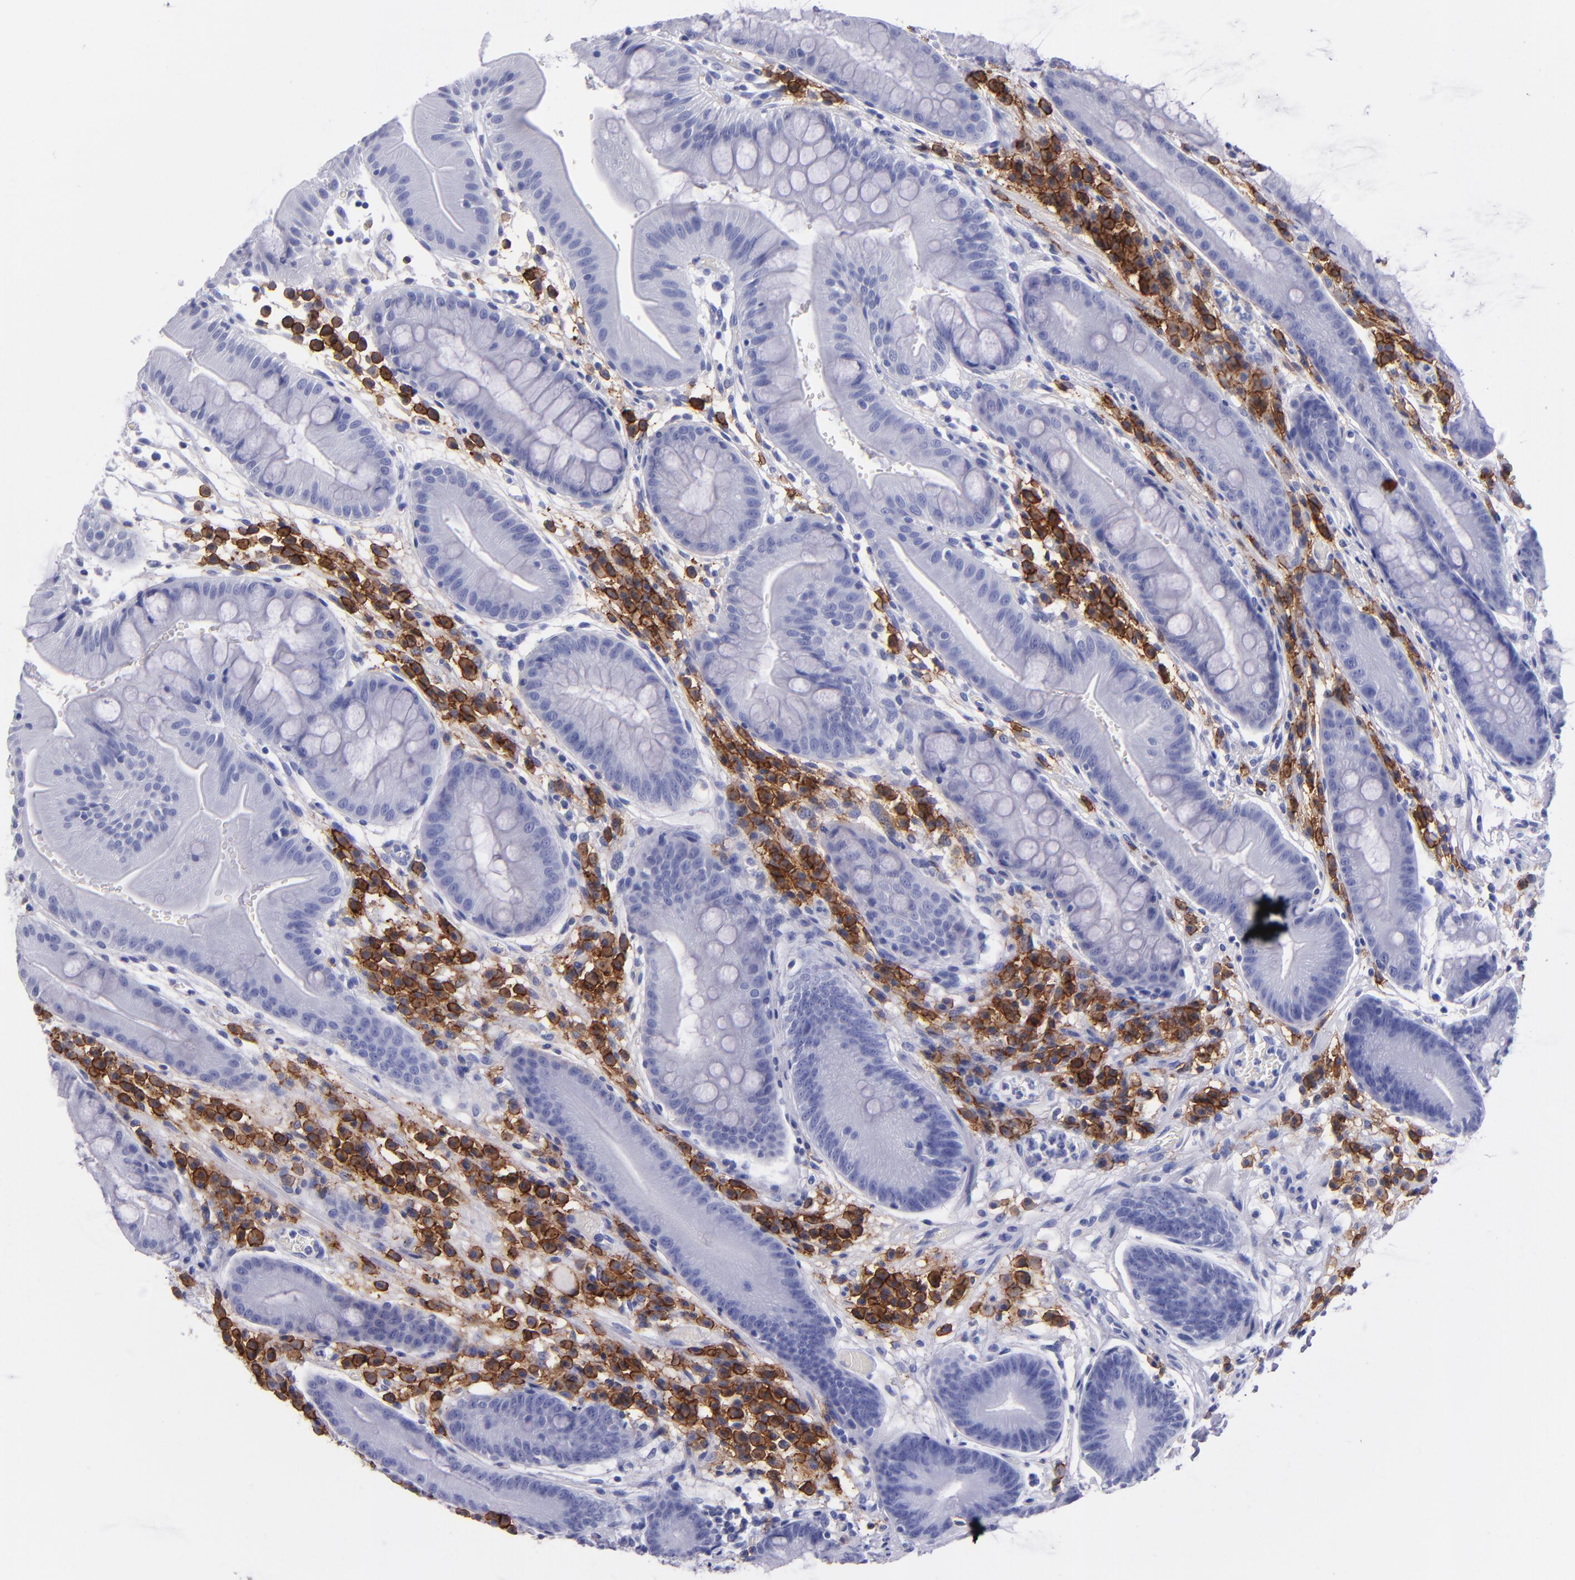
{"staining": {"intensity": "negative", "quantity": "none", "location": "none"}, "tissue": "stomach", "cell_type": "Glandular cells", "image_type": "normal", "snomed": [{"axis": "morphology", "description": "Normal tissue, NOS"}, {"axis": "morphology", "description": "Inflammation, NOS"}, {"axis": "topography", "description": "Stomach, lower"}], "caption": "IHC image of unremarkable stomach stained for a protein (brown), which reveals no staining in glandular cells.", "gene": "CD38", "patient": {"sex": "male", "age": 59}}